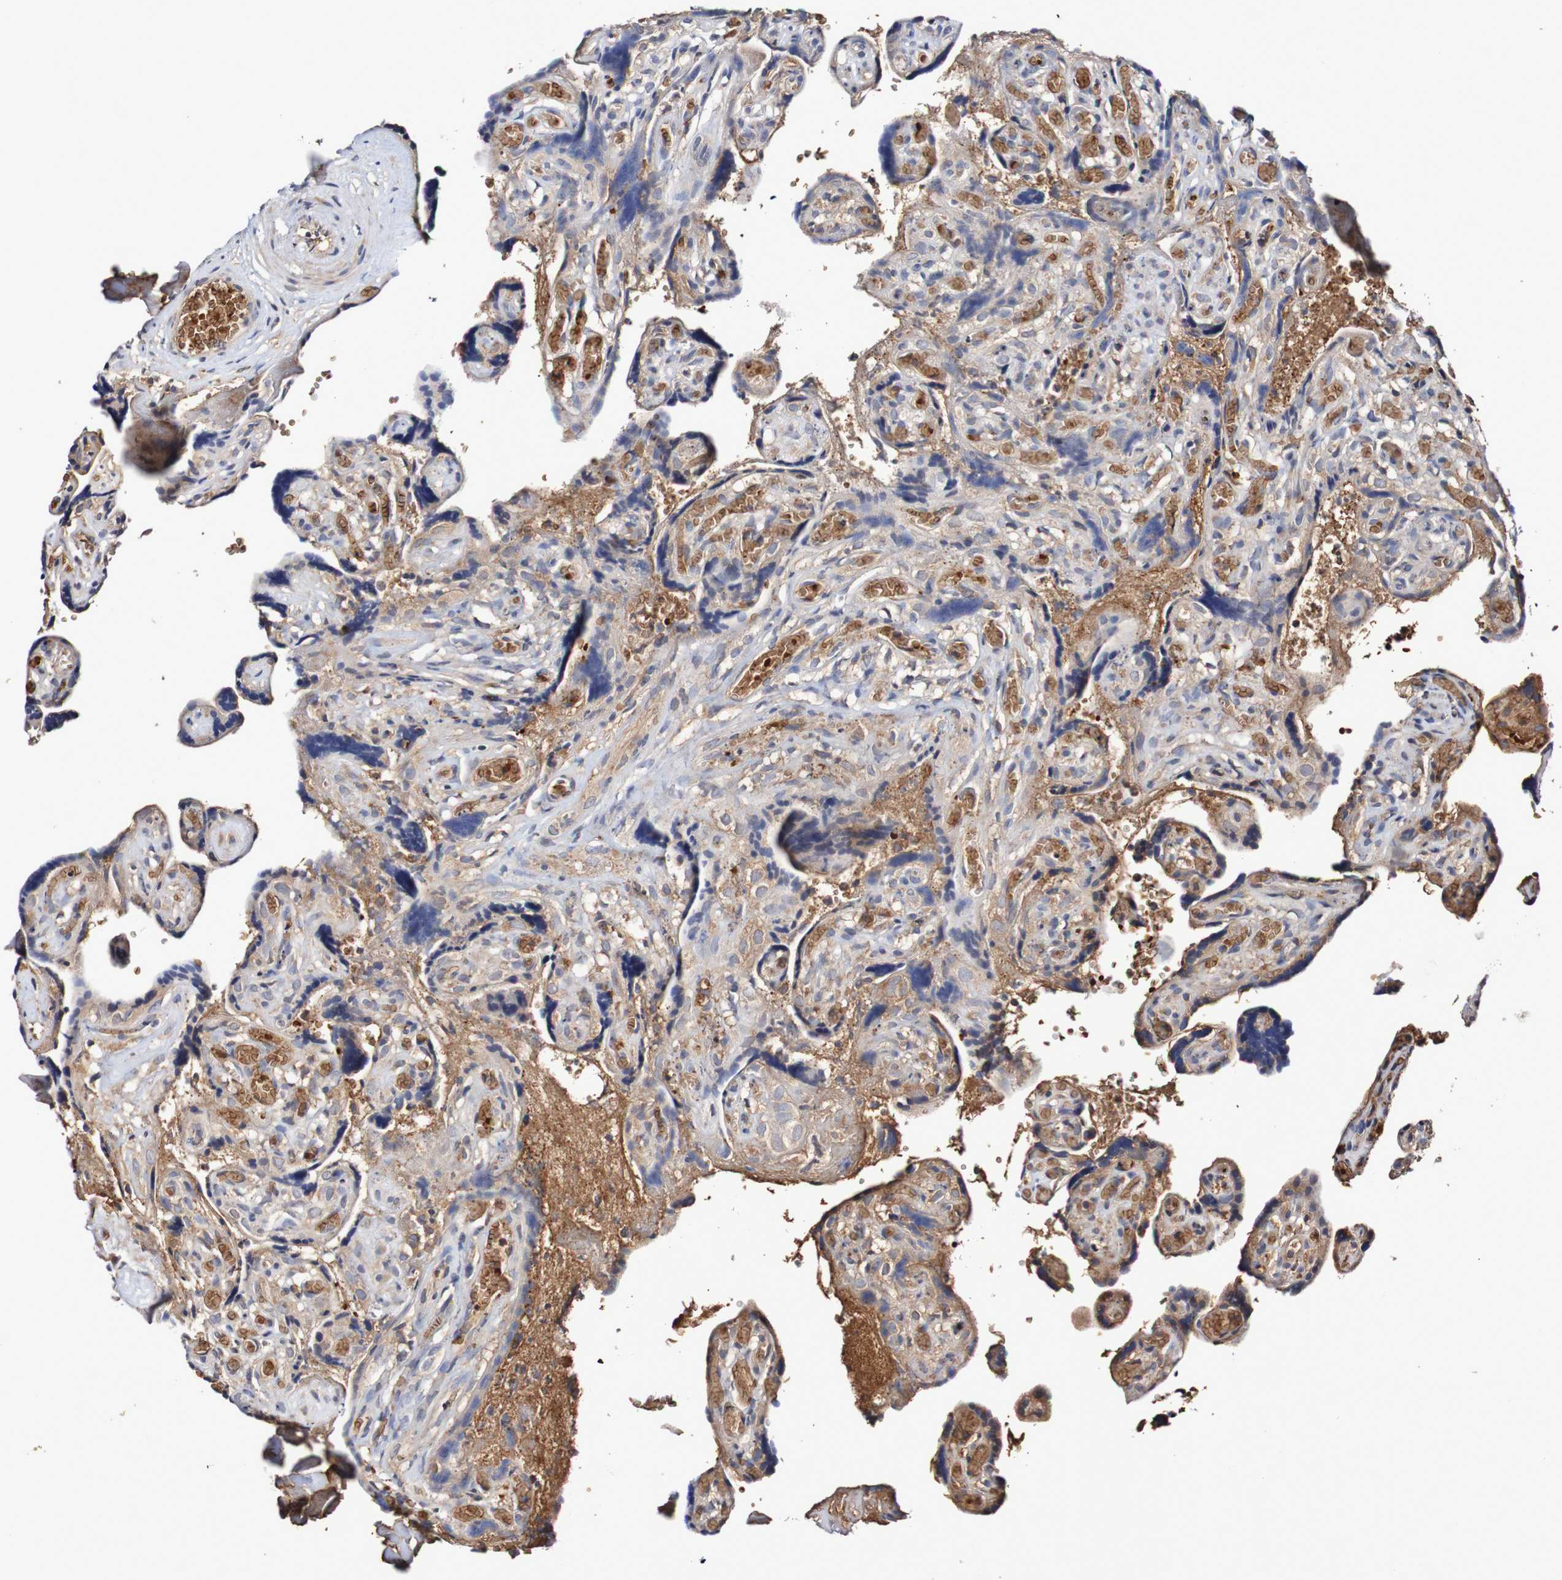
{"staining": {"intensity": "moderate", "quantity": ">75%", "location": "cytoplasmic/membranous"}, "tissue": "placenta", "cell_type": "Decidual cells", "image_type": "normal", "snomed": [{"axis": "morphology", "description": "Normal tissue, NOS"}, {"axis": "topography", "description": "Placenta"}], "caption": "An image showing moderate cytoplasmic/membranous positivity in about >75% of decidual cells in unremarkable placenta, as visualized by brown immunohistochemical staining.", "gene": "WNT4", "patient": {"sex": "female", "age": 30}}